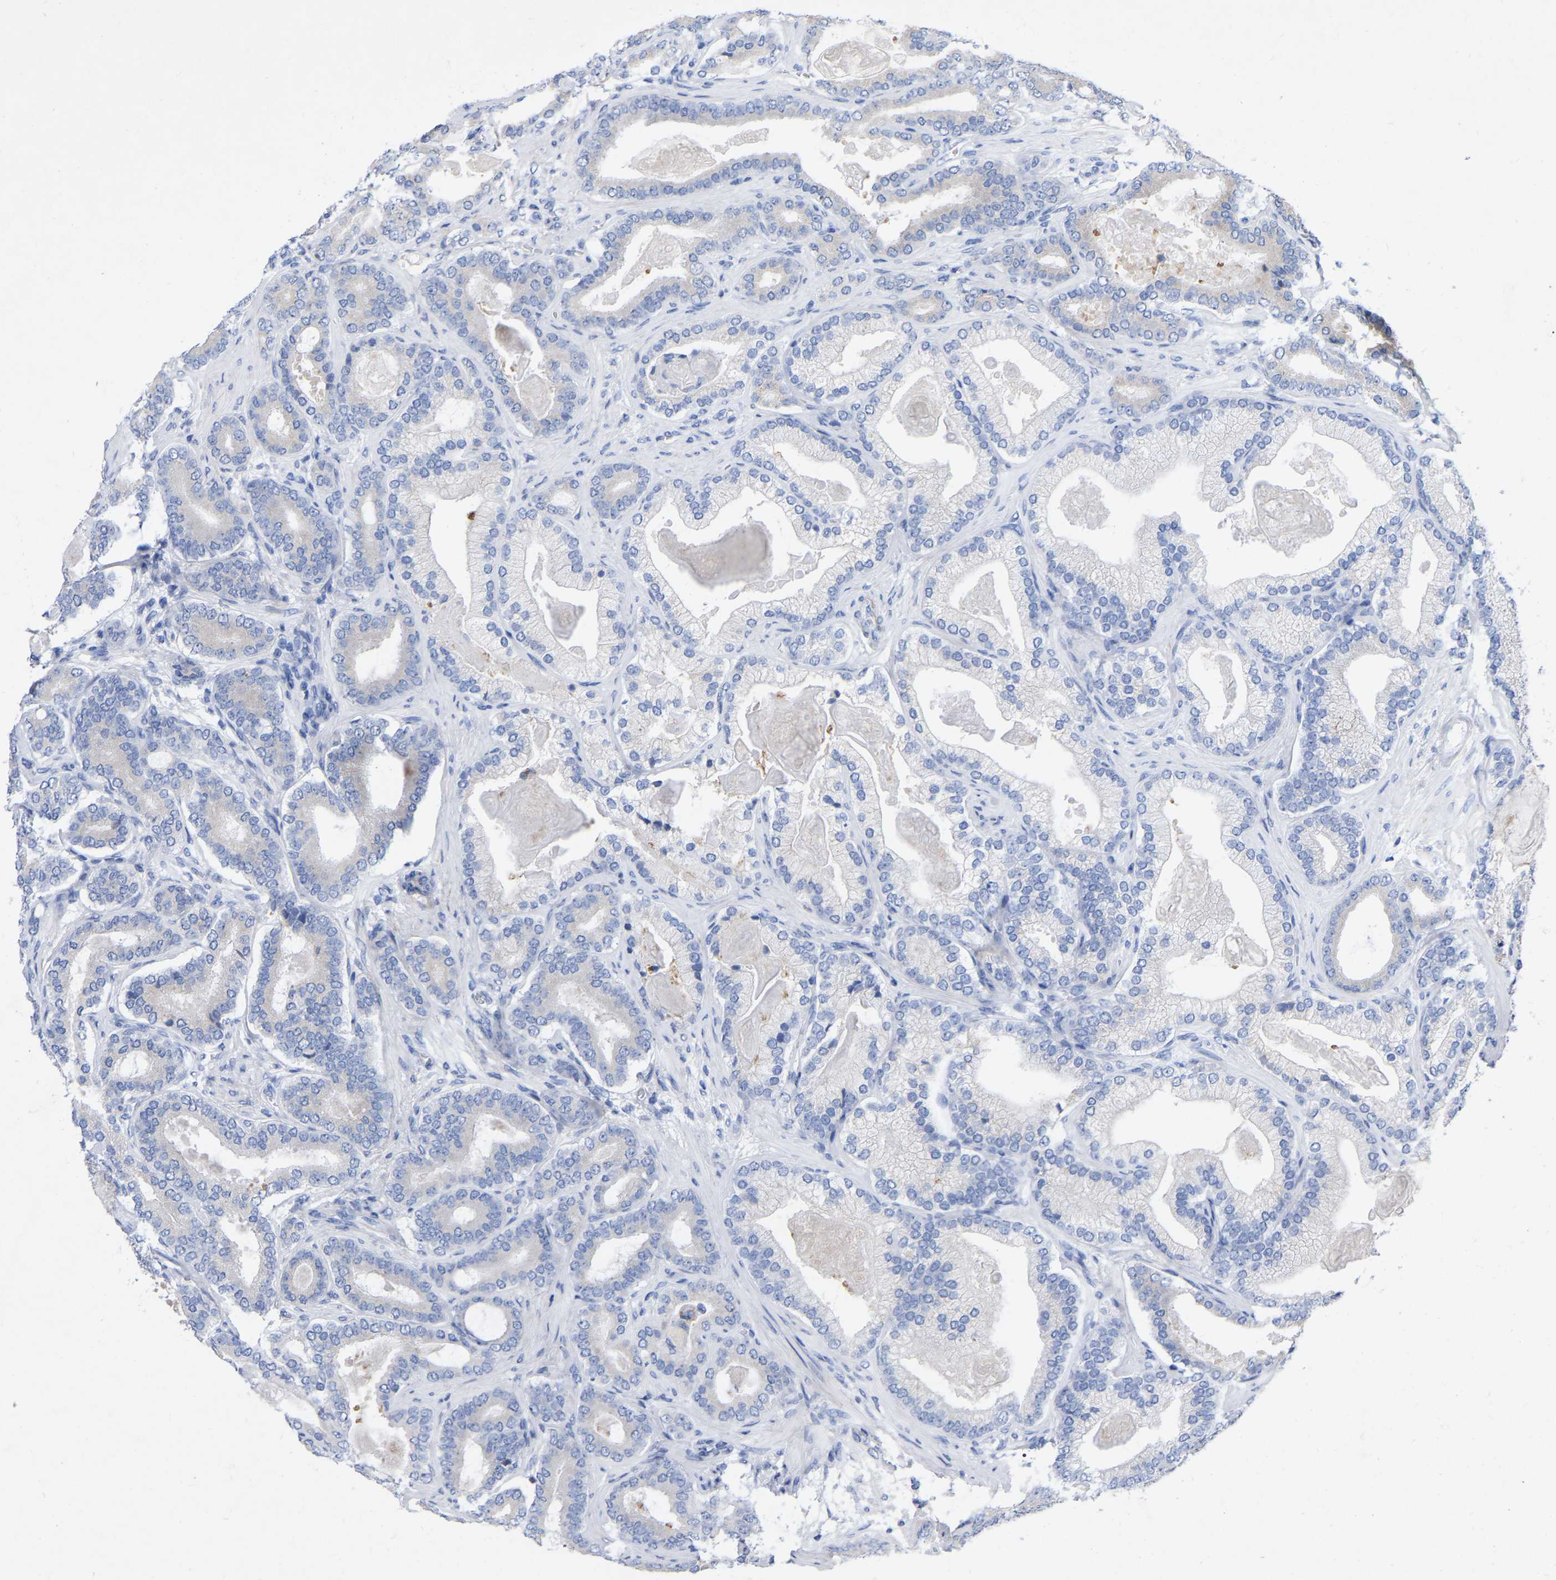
{"staining": {"intensity": "negative", "quantity": "none", "location": "none"}, "tissue": "prostate cancer", "cell_type": "Tumor cells", "image_type": "cancer", "snomed": [{"axis": "morphology", "description": "Adenocarcinoma, High grade"}, {"axis": "topography", "description": "Prostate"}], "caption": "This is an immunohistochemistry (IHC) micrograph of human prostate cancer (adenocarcinoma (high-grade)). There is no positivity in tumor cells.", "gene": "STRIP2", "patient": {"sex": "male", "age": 60}}